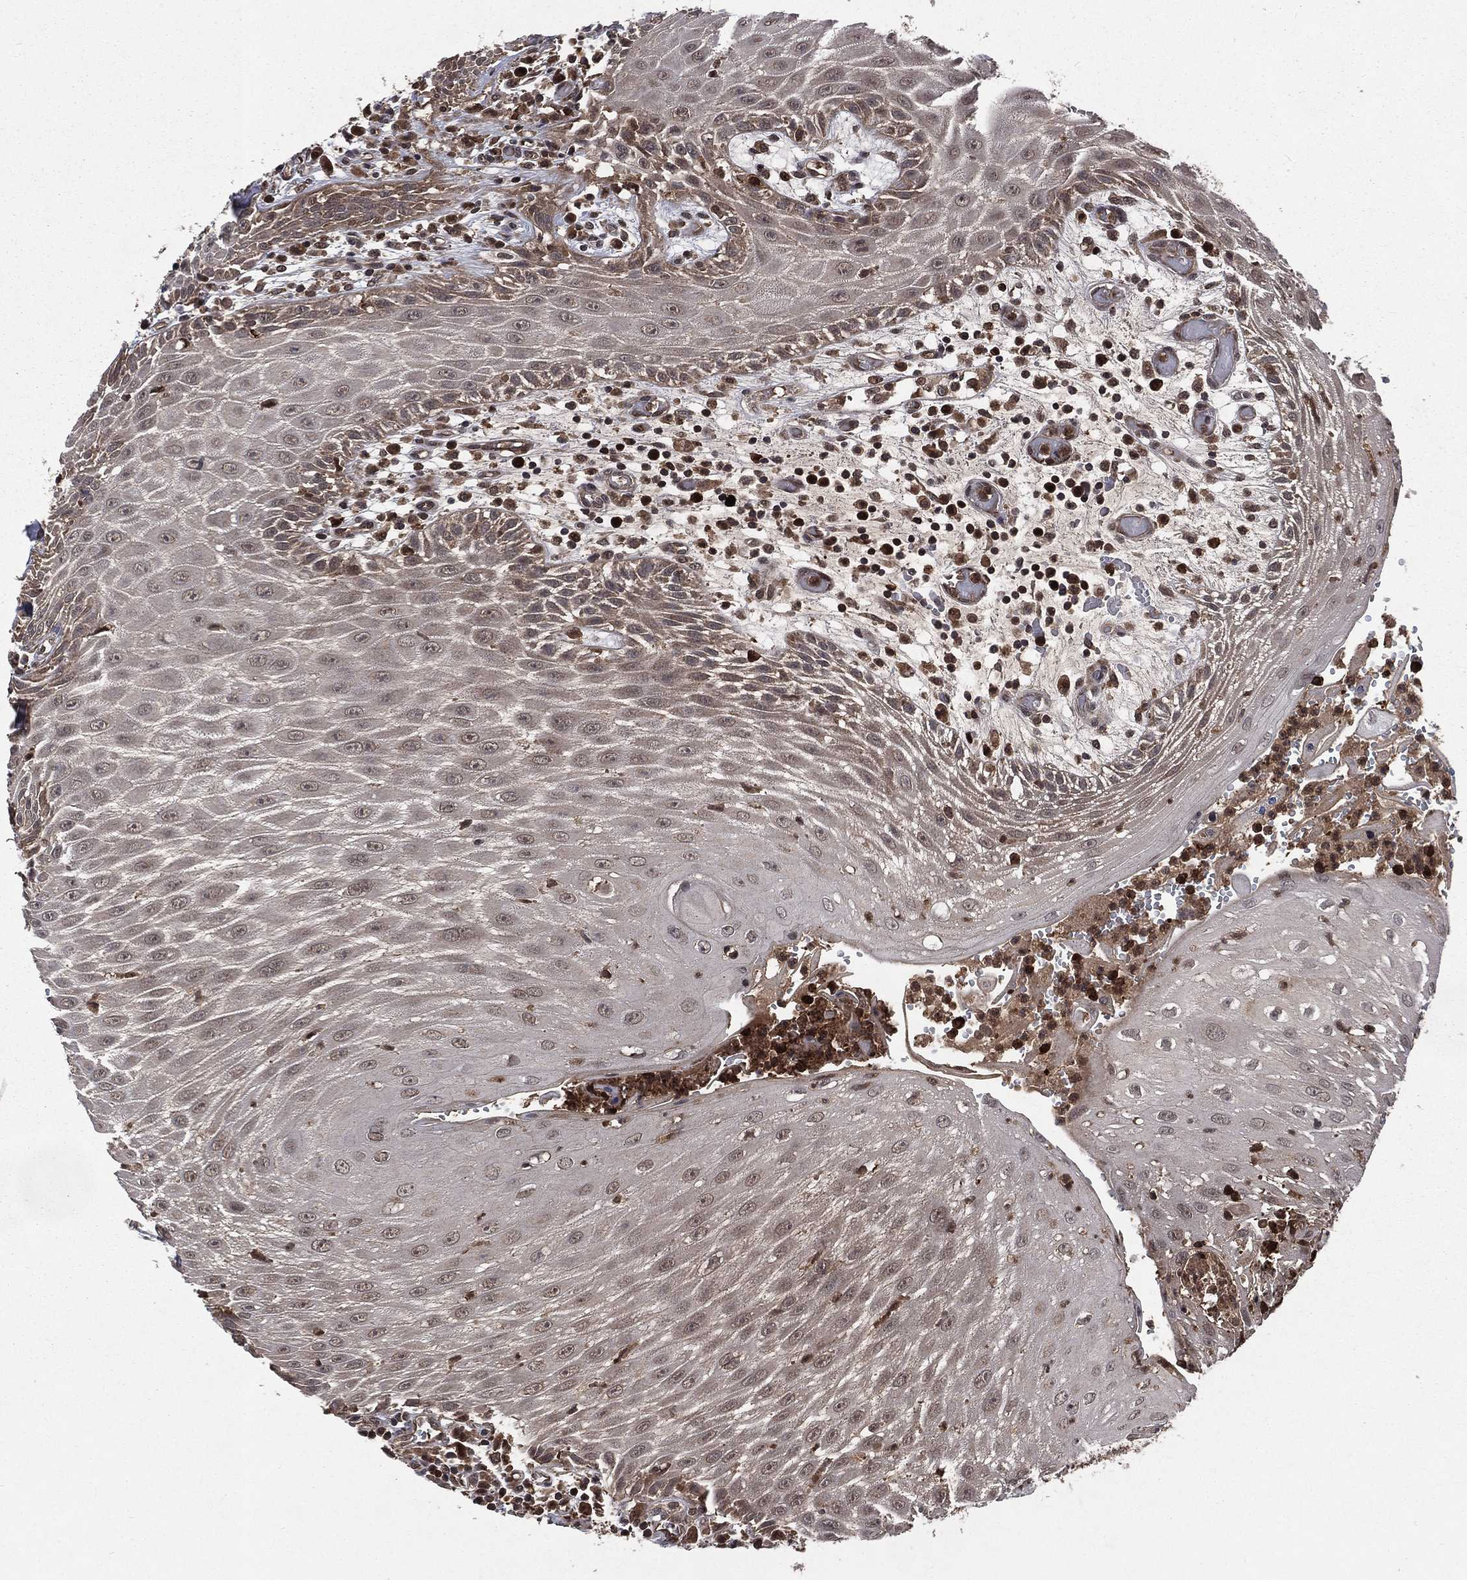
{"staining": {"intensity": "negative", "quantity": "none", "location": "none"}, "tissue": "head and neck cancer", "cell_type": "Tumor cells", "image_type": "cancer", "snomed": [{"axis": "morphology", "description": "Squamous cell carcinoma, NOS"}, {"axis": "topography", "description": "Oral tissue"}, {"axis": "topography", "description": "Head-Neck"}], "caption": "Protein analysis of head and neck squamous cell carcinoma demonstrates no significant expression in tumor cells.", "gene": "LENG8", "patient": {"sex": "male", "age": 58}}